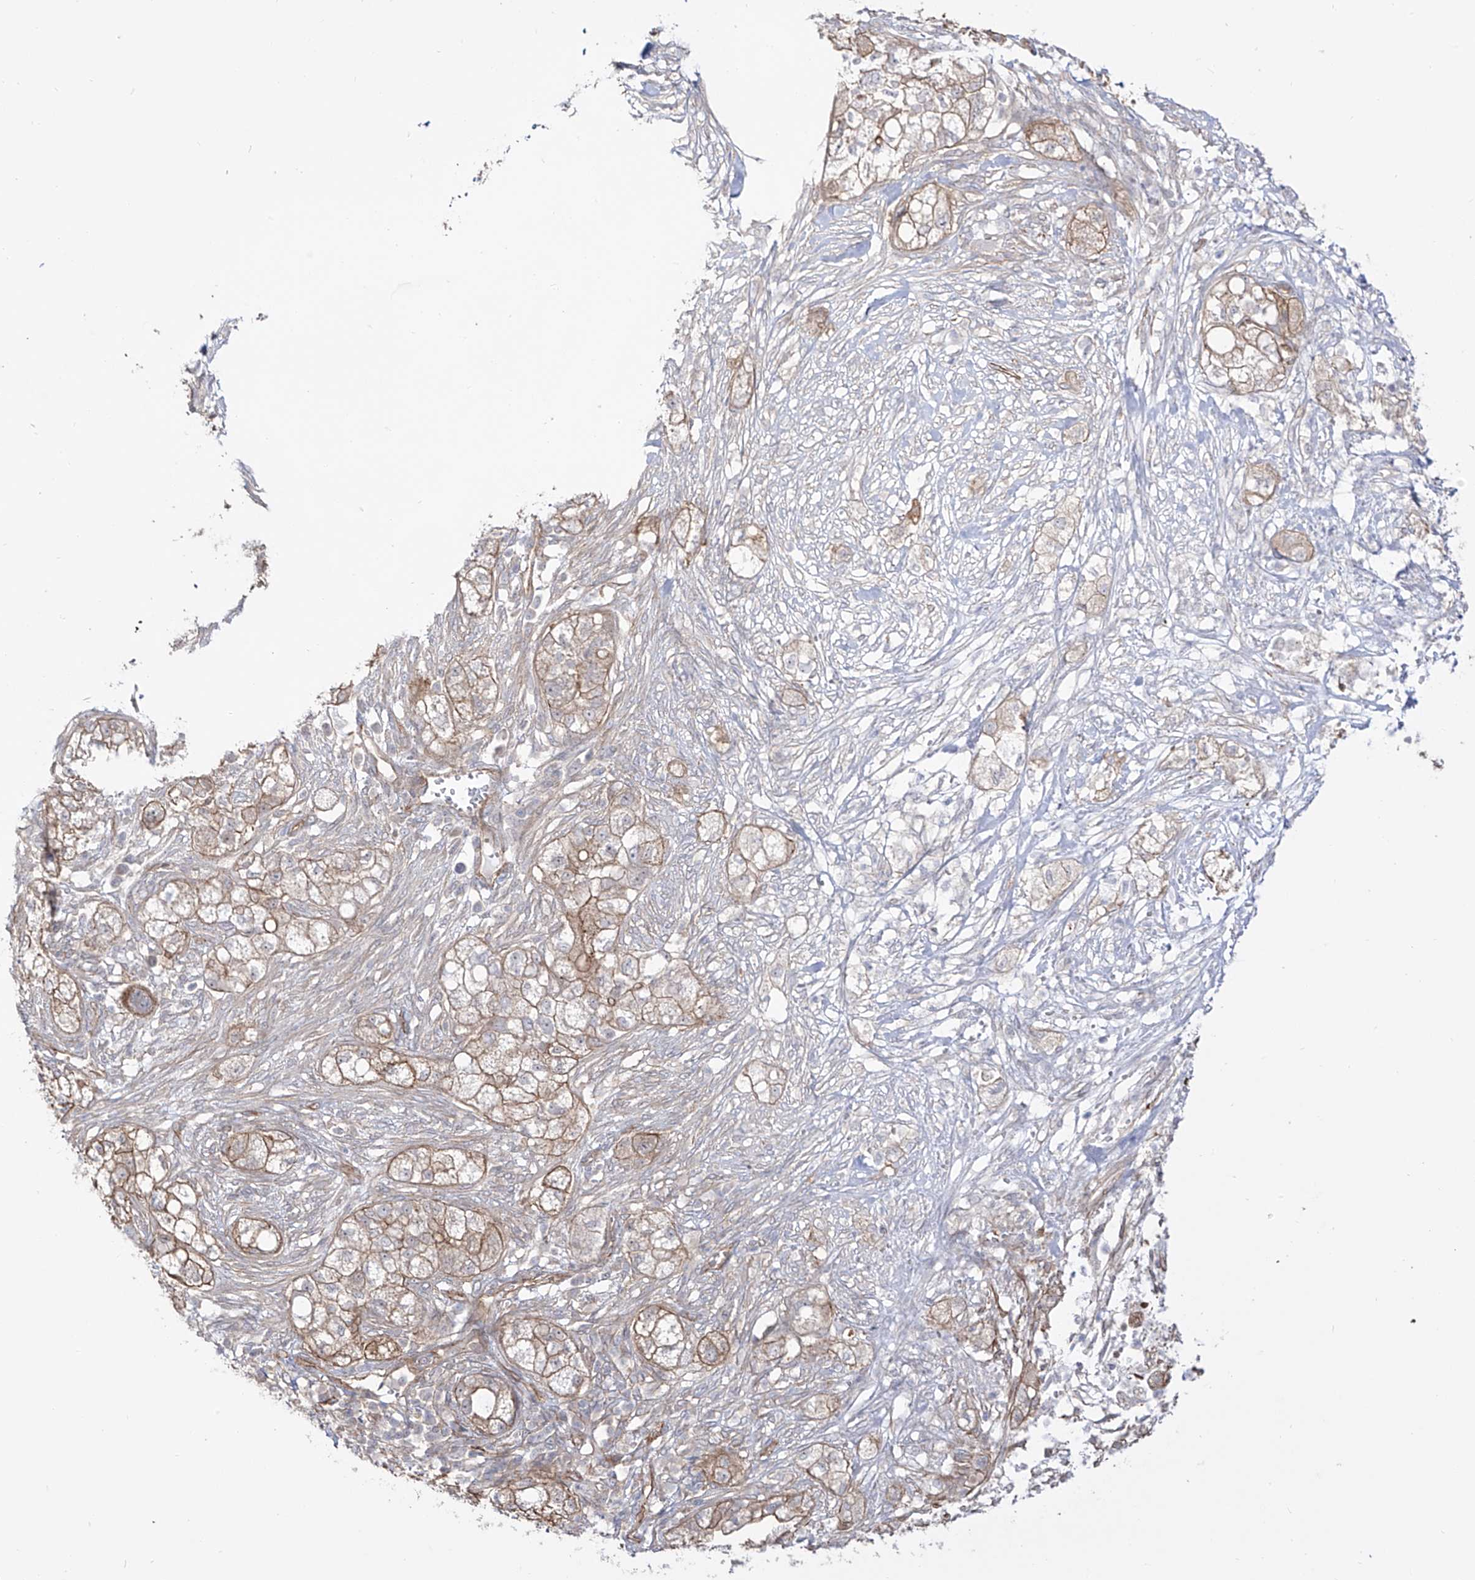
{"staining": {"intensity": "moderate", "quantity": "25%-75%", "location": "cytoplasmic/membranous"}, "tissue": "pancreatic cancer", "cell_type": "Tumor cells", "image_type": "cancer", "snomed": [{"axis": "morphology", "description": "Adenocarcinoma, NOS"}, {"axis": "topography", "description": "Pancreas"}], "caption": "Protein expression analysis of human pancreatic cancer (adenocarcinoma) reveals moderate cytoplasmic/membranous staining in approximately 25%-75% of tumor cells.", "gene": "ZNF180", "patient": {"sex": "female", "age": 78}}